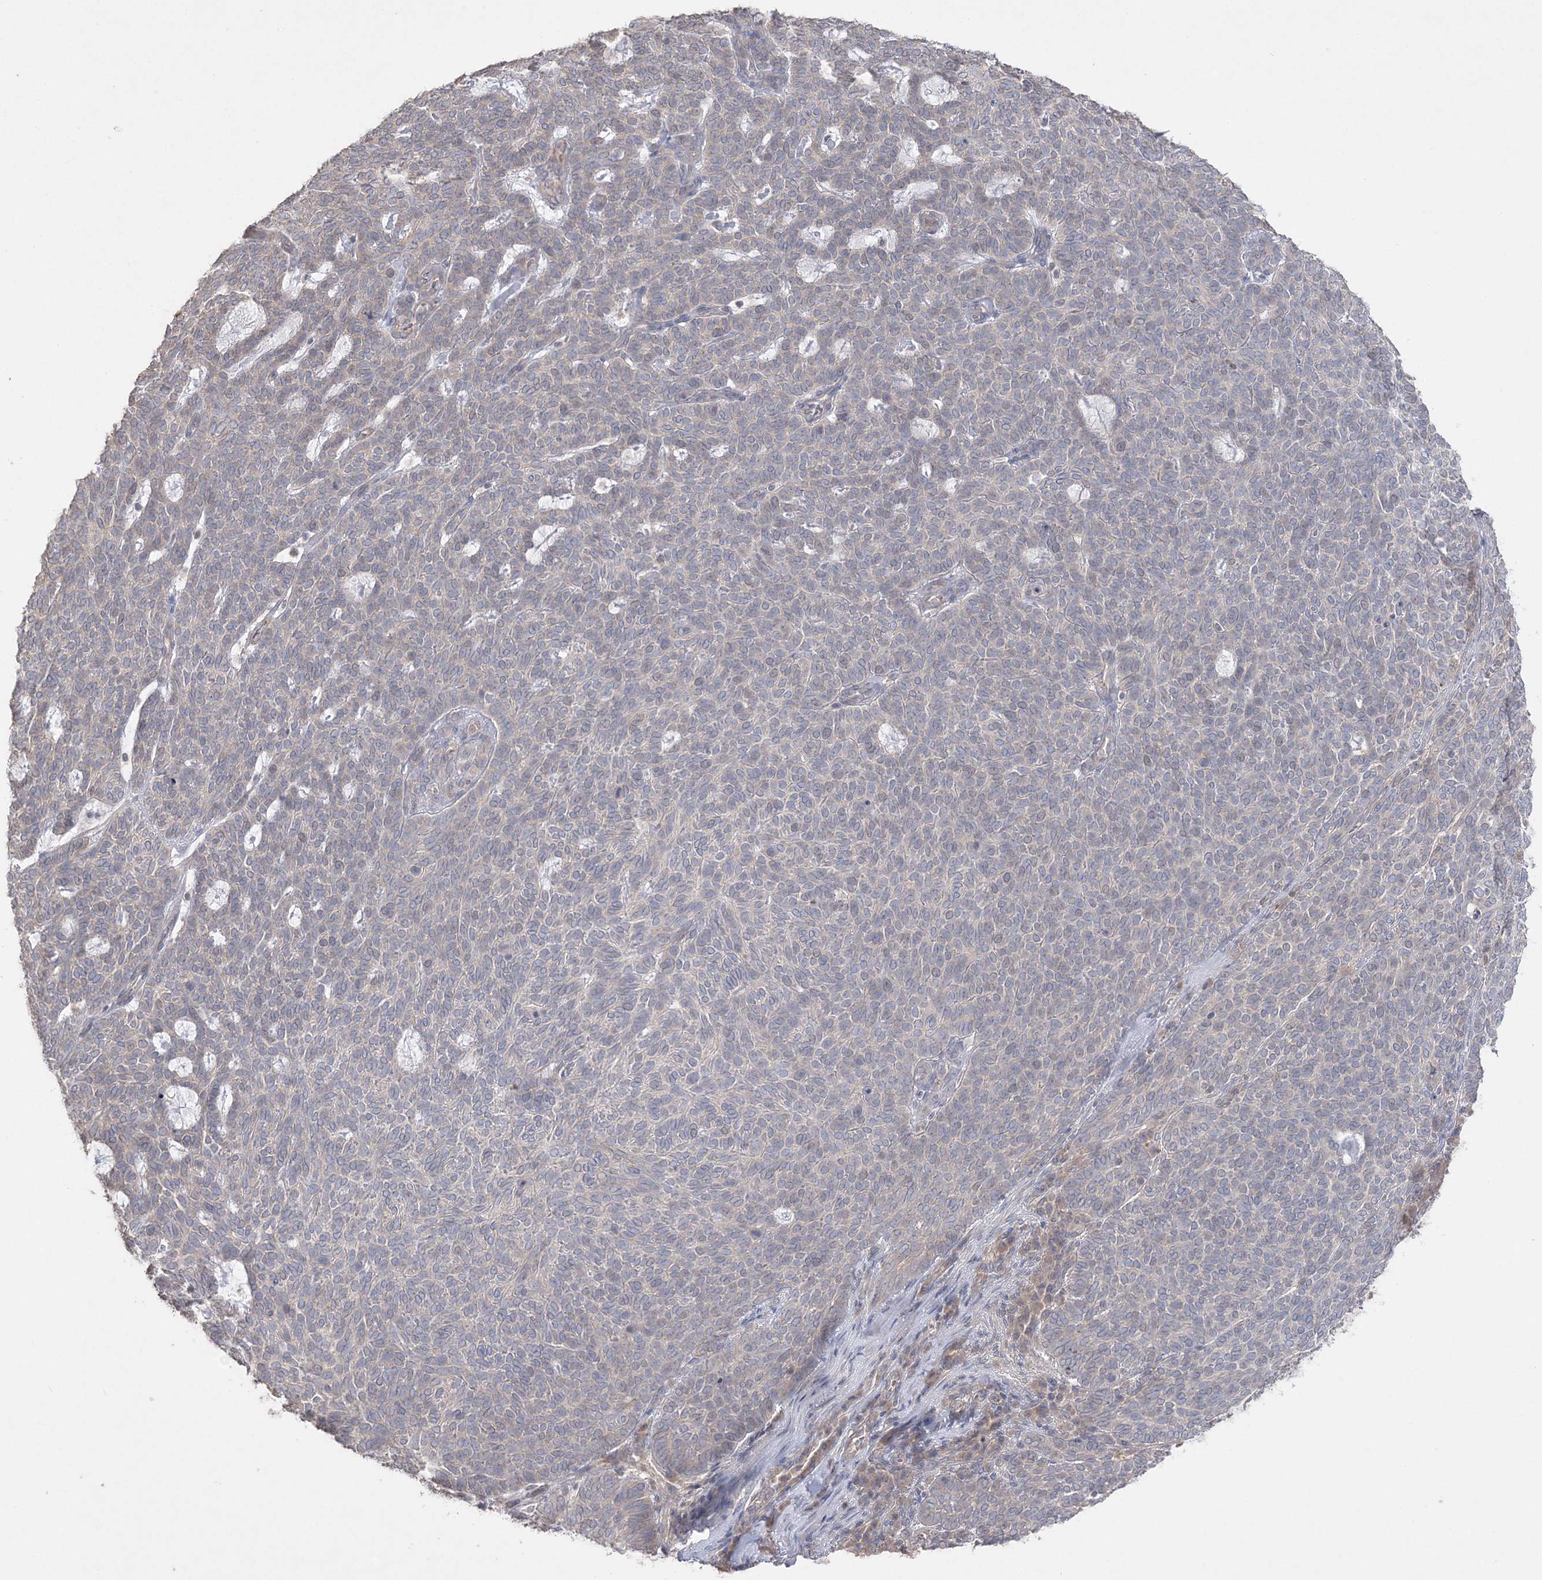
{"staining": {"intensity": "negative", "quantity": "none", "location": "none"}, "tissue": "skin cancer", "cell_type": "Tumor cells", "image_type": "cancer", "snomed": [{"axis": "morphology", "description": "Squamous cell carcinoma, NOS"}, {"axis": "topography", "description": "Skin"}], "caption": "The image displays no staining of tumor cells in skin squamous cell carcinoma.", "gene": "SH3BP4", "patient": {"sex": "female", "age": 90}}